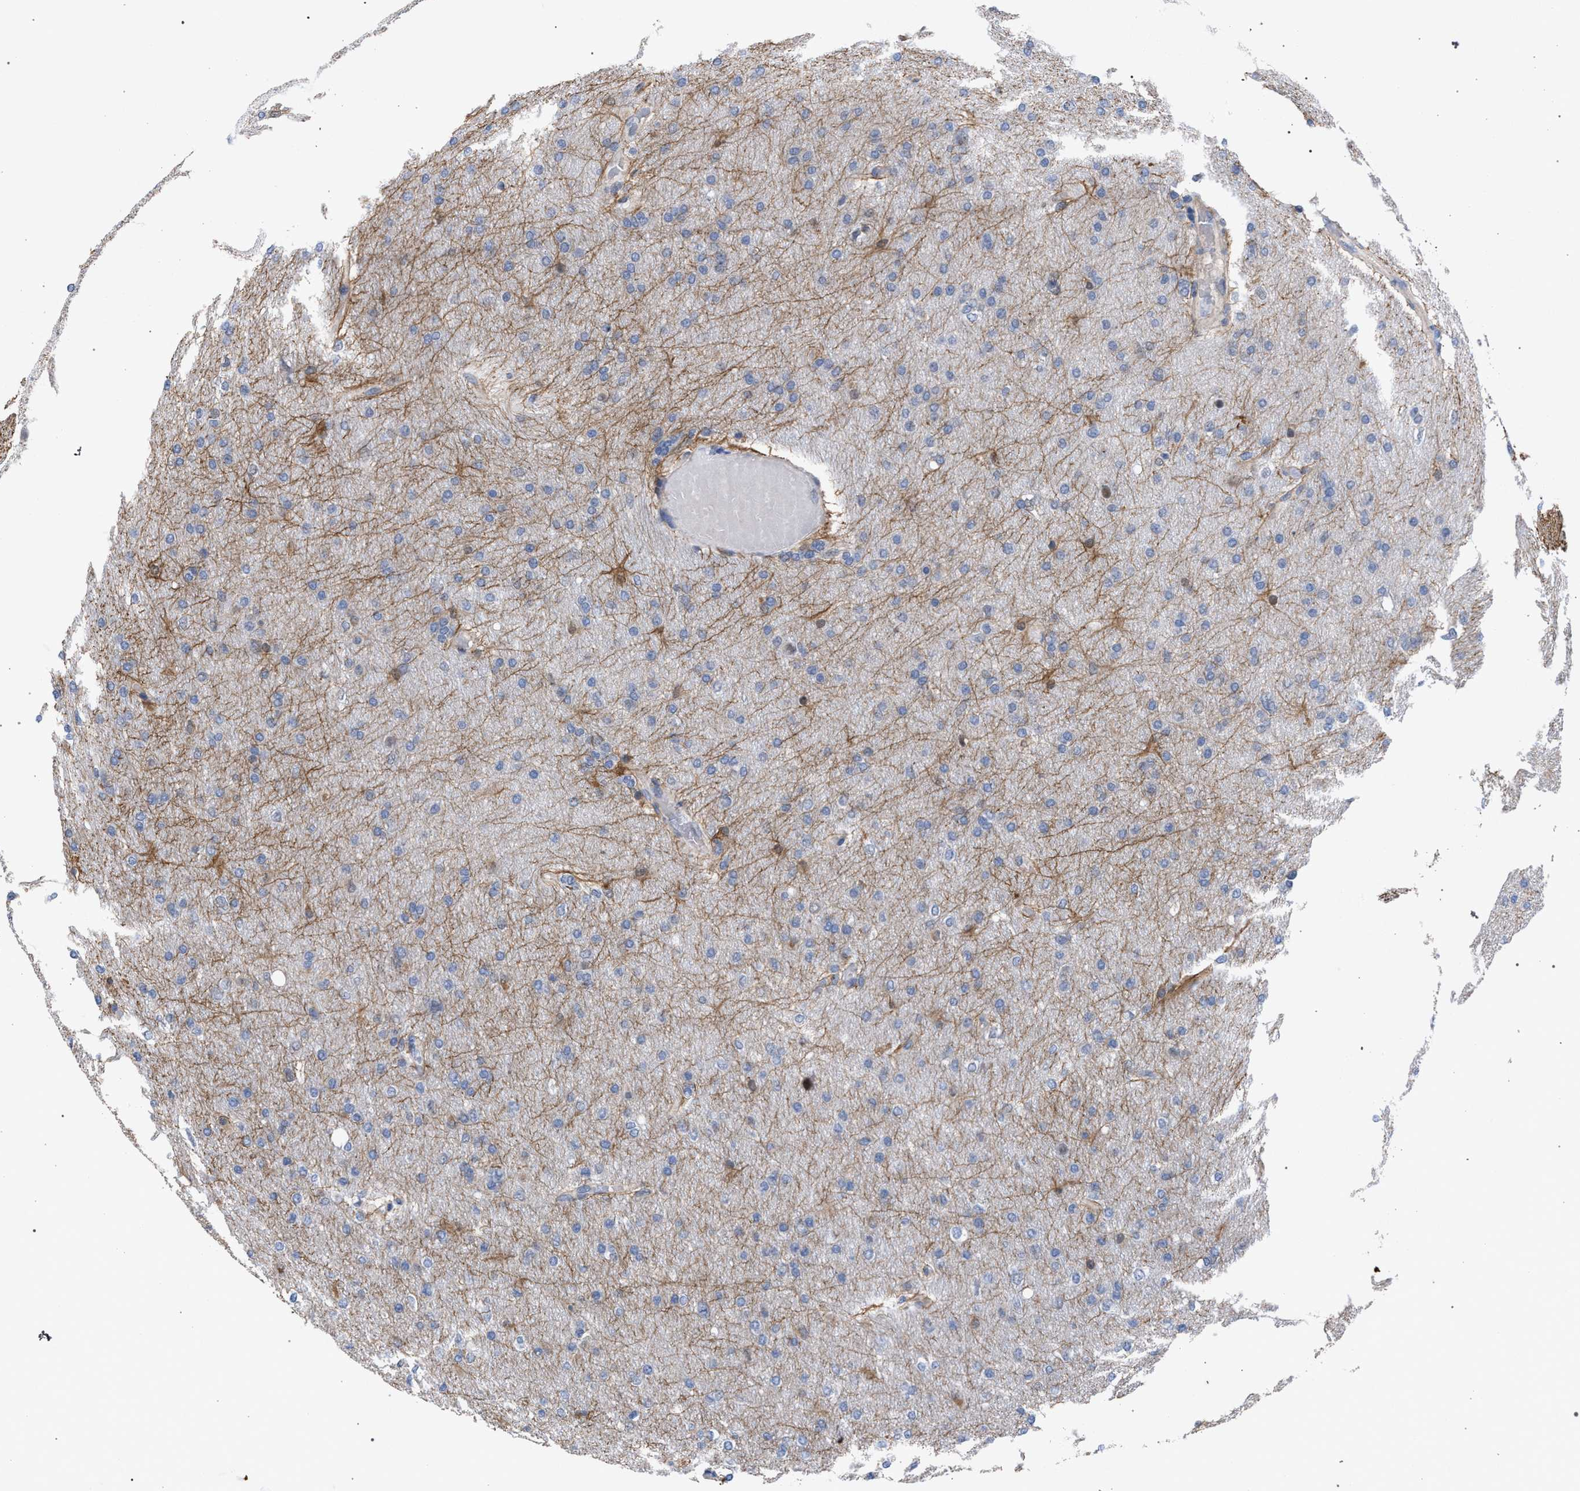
{"staining": {"intensity": "negative", "quantity": "none", "location": "none"}, "tissue": "glioma", "cell_type": "Tumor cells", "image_type": "cancer", "snomed": [{"axis": "morphology", "description": "Glioma, malignant, High grade"}, {"axis": "topography", "description": "Cerebral cortex"}], "caption": "Protein analysis of high-grade glioma (malignant) shows no significant staining in tumor cells.", "gene": "GOLGA2", "patient": {"sex": "female", "age": 36}}